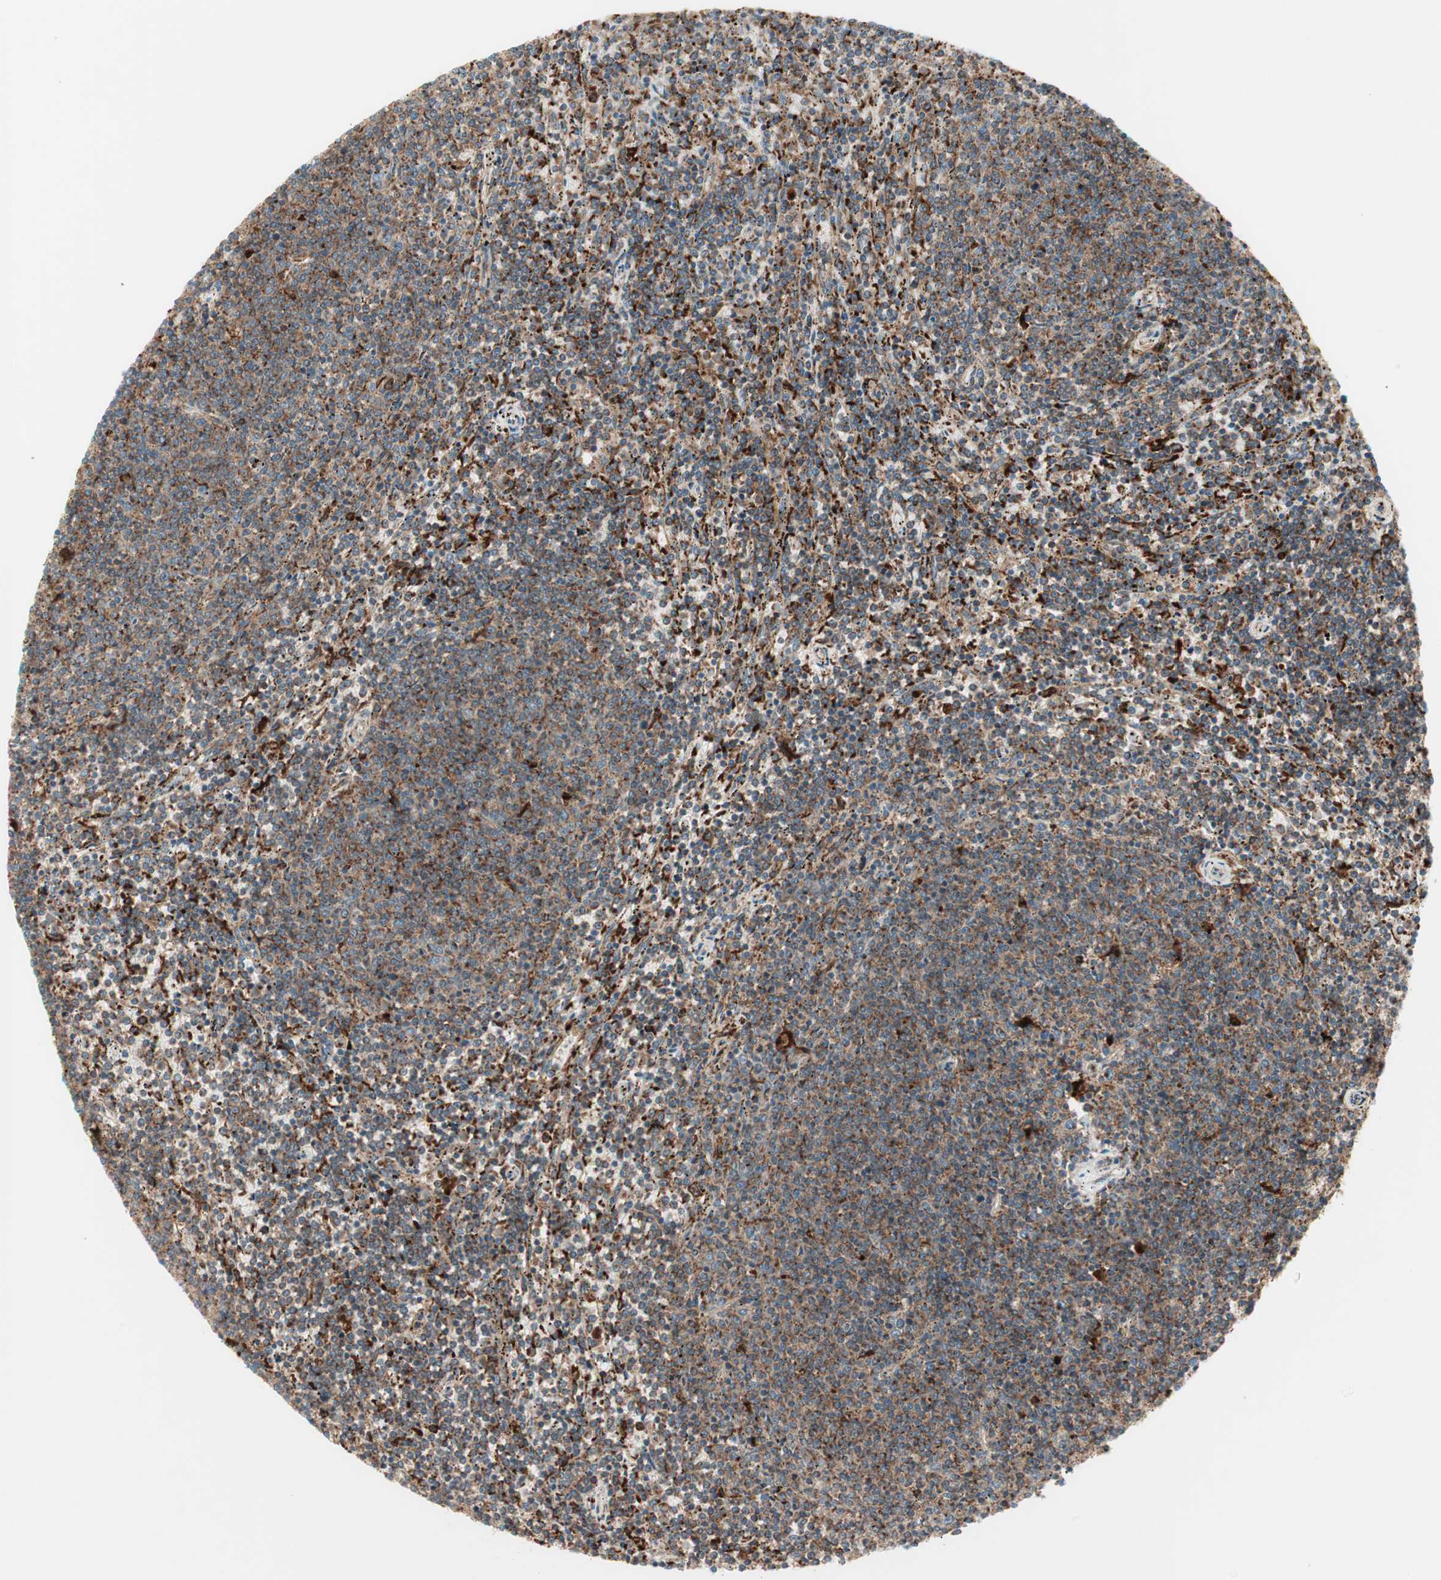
{"staining": {"intensity": "weak", "quantity": ">75%", "location": "cytoplasmic/membranous"}, "tissue": "lymphoma", "cell_type": "Tumor cells", "image_type": "cancer", "snomed": [{"axis": "morphology", "description": "Malignant lymphoma, non-Hodgkin's type, Low grade"}, {"axis": "topography", "description": "Spleen"}], "caption": "A micrograph showing weak cytoplasmic/membranous staining in approximately >75% of tumor cells in malignant lymphoma, non-Hodgkin's type (low-grade), as visualized by brown immunohistochemical staining.", "gene": "ATP6V1G1", "patient": {"sex": "female", "age": 50}}